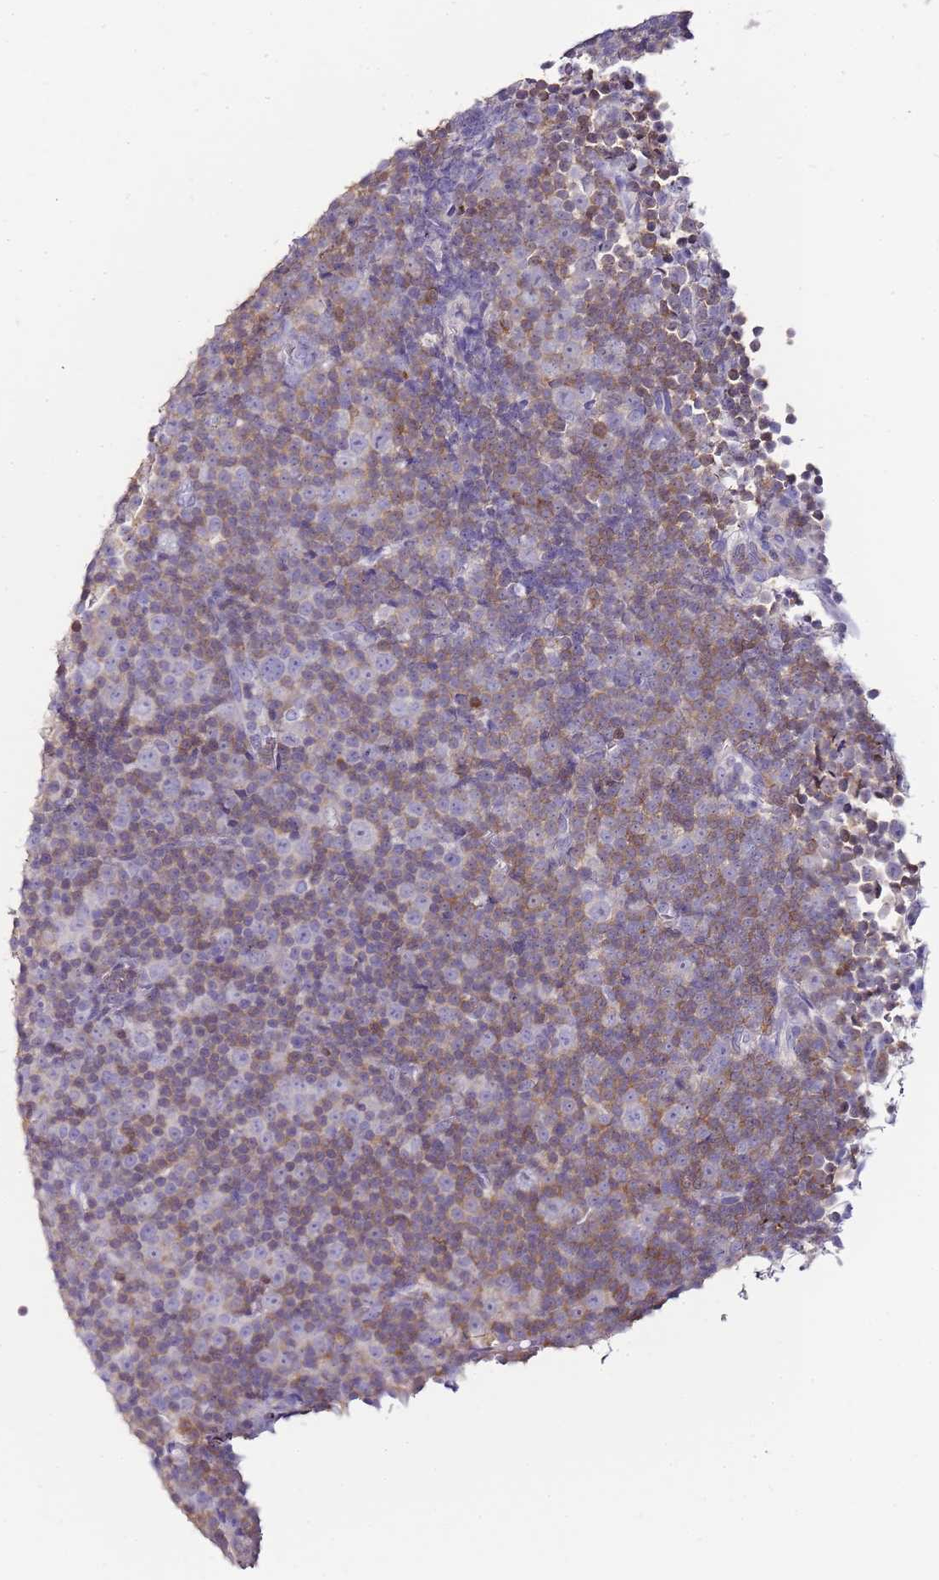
{"staining": {"intensity": "moderate", "quantity": "<25%", "location": "cytoplasmic/membranous"}, "tissue": "lymphoma", "cell_type": "Tumor cells", "image_type": "cancer", "snomed": [{"axis": "morphology", "description": "Malignant lymphoma, non-Hodgkin's type, Low grade"}, {"axis": "topography", "description": "Lymph node"}], "caption": "DAB immunohistochemical staining of malignant lymphoma, non-Hodgkin's type (low-grade) exhibits moderate cytoplasmic/membranous protein staining in approximately <25% of tumor cells.", "gene": "ZBP1", "patient": {"sex": "female", "age": 67}}